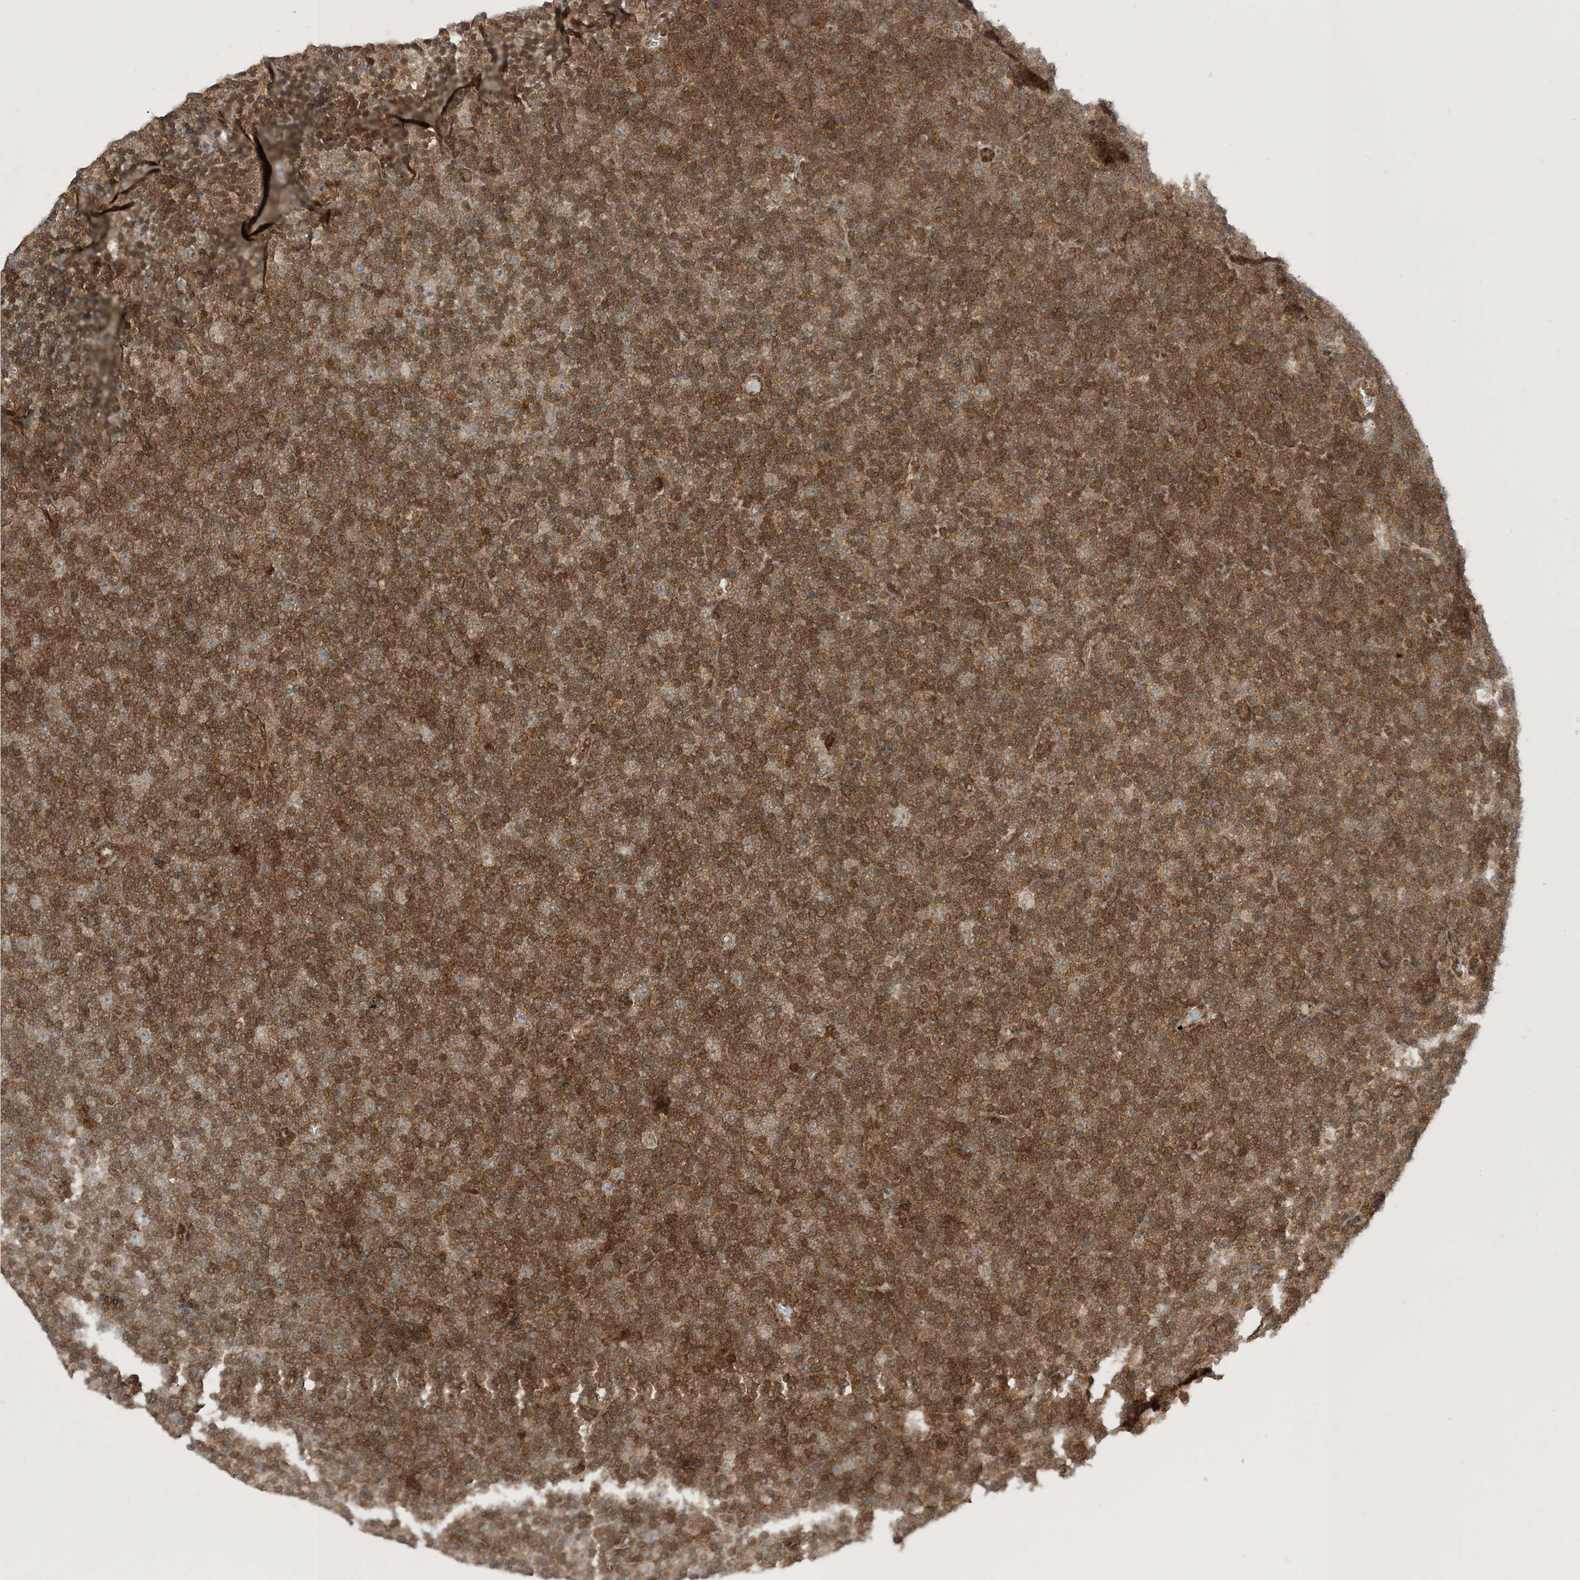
{"staining": {"intensity": "moderate", "quantity": ">75%", "location": "cytoplasmic/membranous"}, "tissue": "lymphoma", "cell_type": "Tumor cells", "image_type": "cancer", "snomed": [{"axis": "morphology", "description": "Malignant lymphoma, non-Hodgkin's type, Low grade"}, {"axis": "topography", "description": "Lymph node"}], "caption": "This is a histology image of immunohistochemistry (IHC) staining of lymphoma, which shows moderate positivity in the cytoplasmic/membranous of tumor cells.", "gene": "PTPA", "patient": {"sex": "female", "age": 67}}